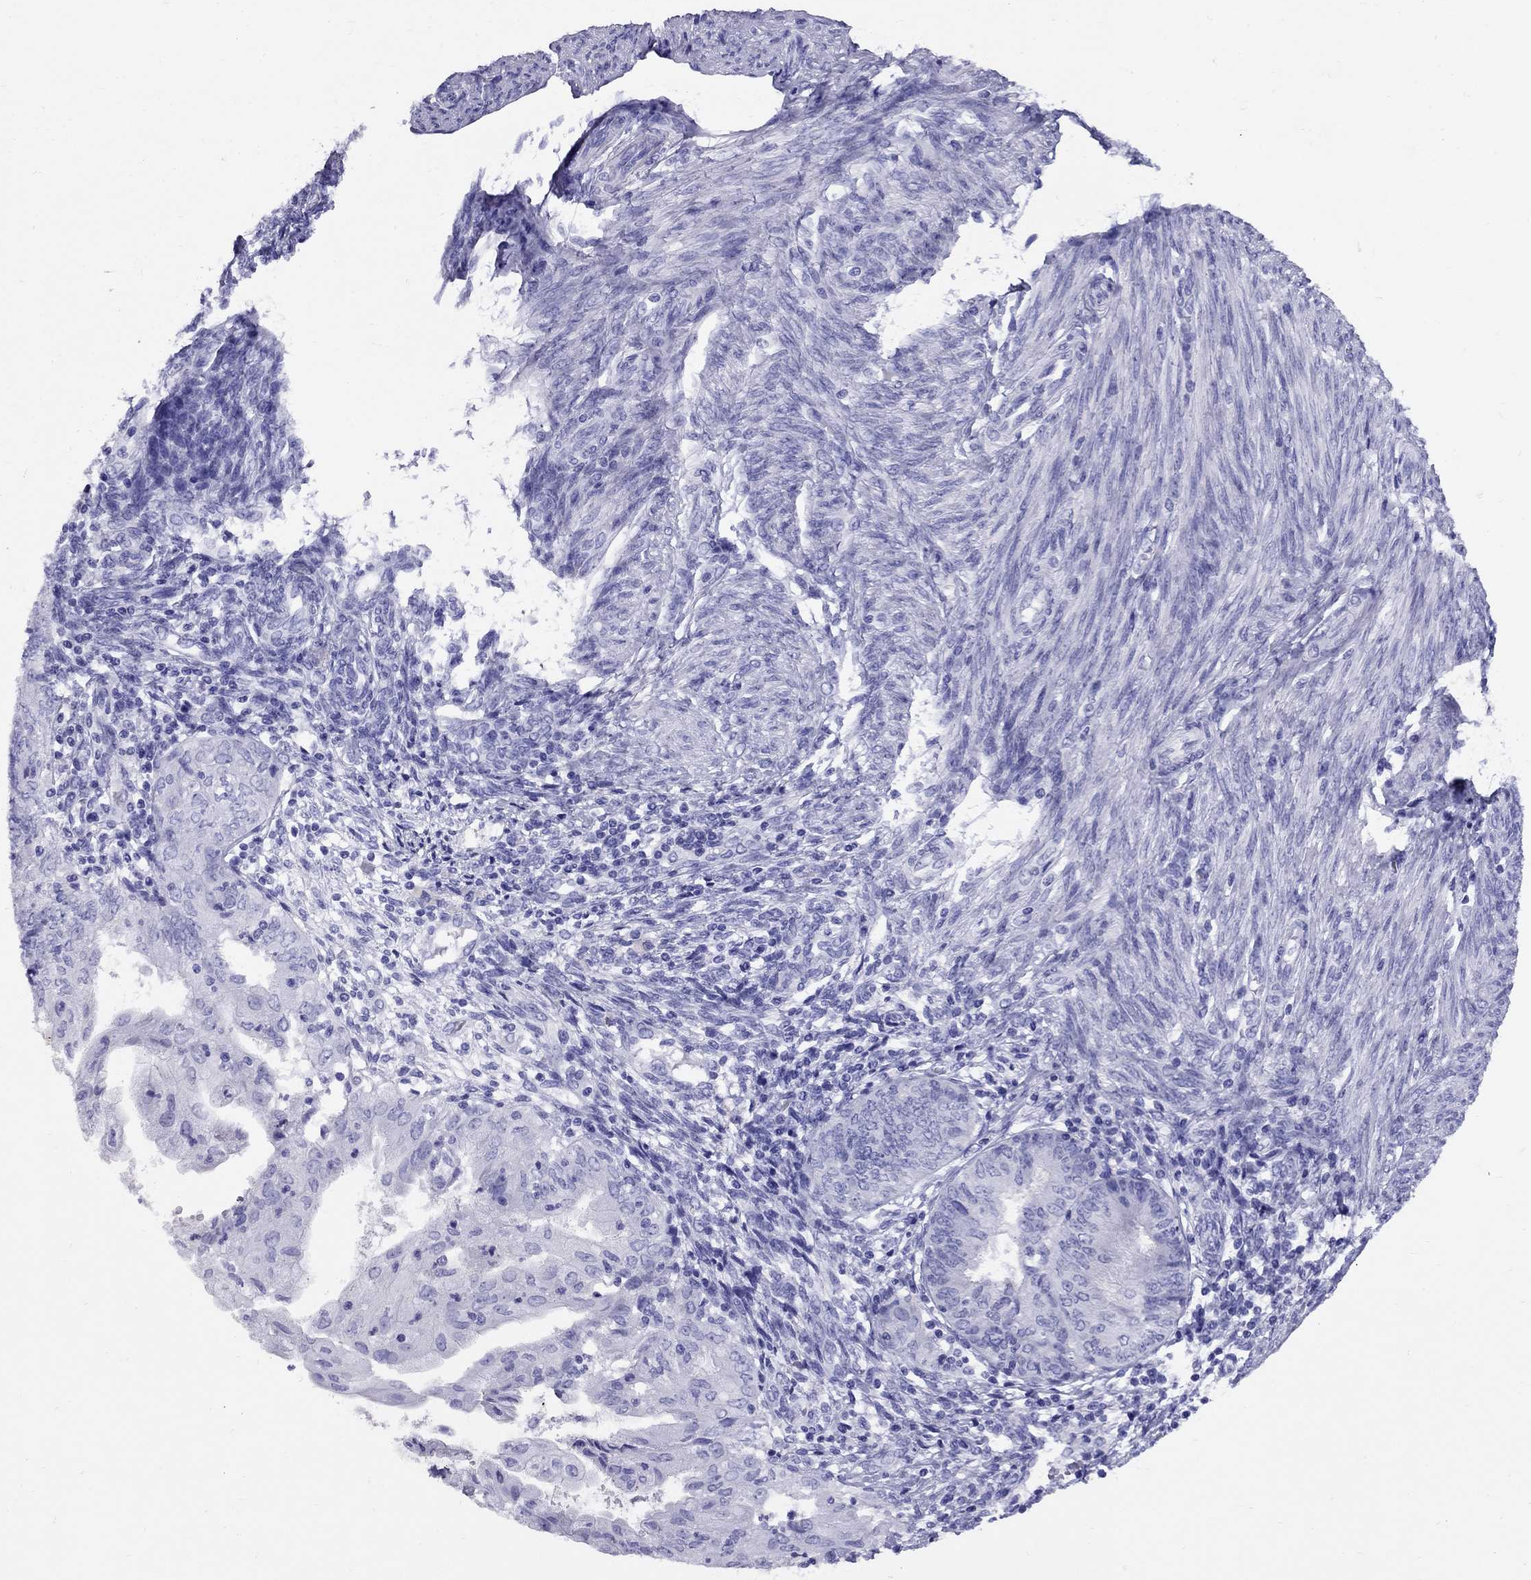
{"staining": {"intensity": "negative", "quantity": "none", "location": "none"}, "tissue": "endometrial cancer", "cell_type": "Tumor cells", "image_type": "cancer", "snomed": [{"axis": "morphology", "description": "Adenocarcinoma, NOS"}, {"axis": "topography", "description": "Endometrium"}], "caption": "Protein analysis of endometrial cancer (adenocarcinoma) exhibits no significant expression in tumor cells. (DAB (3,3'-diaminobenzidine) immunohistochemistry with hematoxylin counter stain).", "gene": "AVPR1B", "patient": {"sex": "female", "age": 68}}